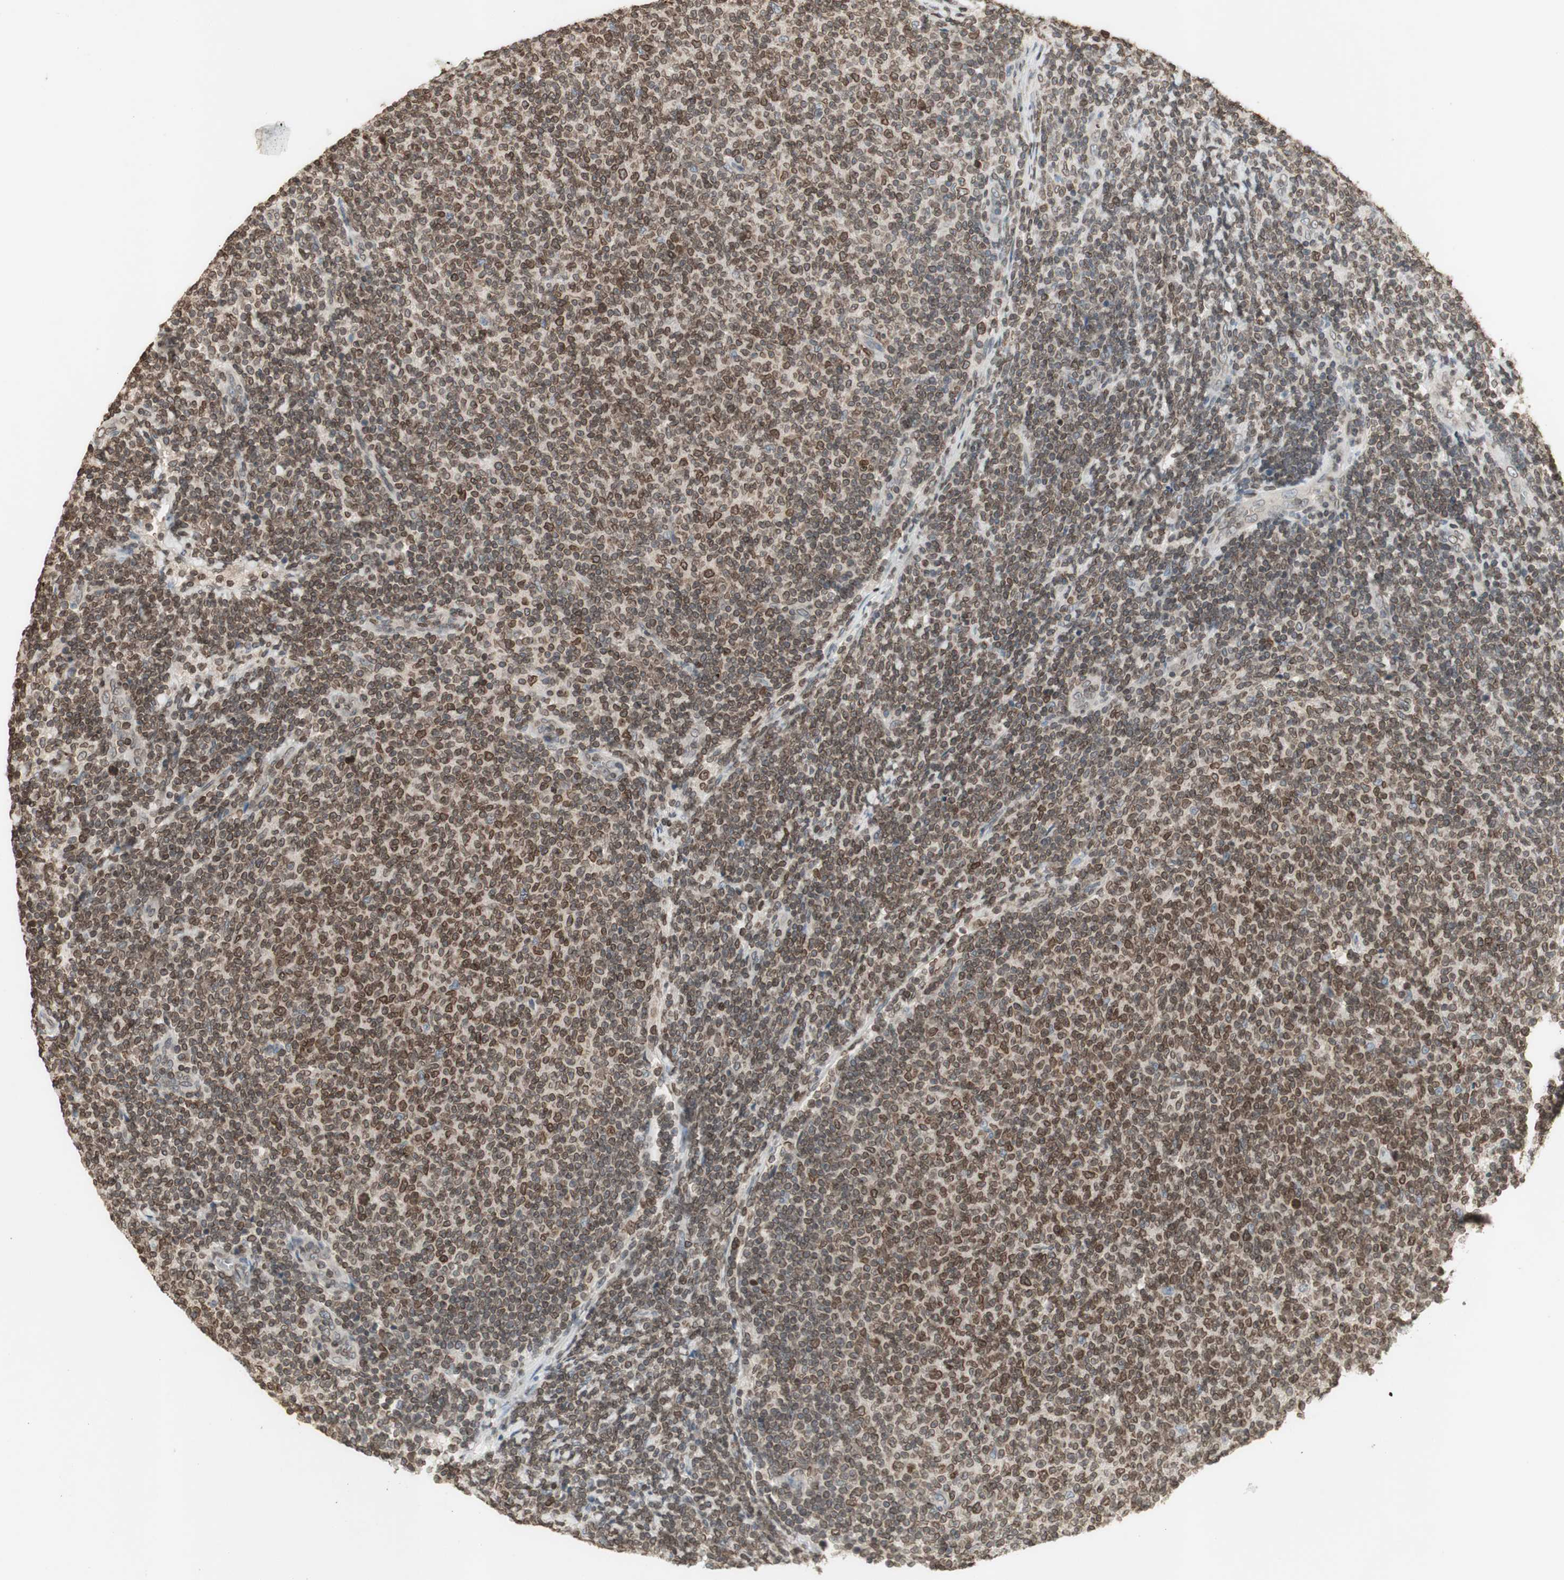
{"staining": {"intensity": "moderate", "quantity": "25%-75%", "location": "cytoplasmic/membranous,nuclear"}, "tissue": "lymphoma", "cell_type": "Tumor cells", "image_type": "cancer", "snomed": [{"axis": "morphology", "description": "Malignant lymphoma, non-Hodgkin's type, Low grade"}, {"axis": "topography", "description": "Lymph node"}], "caption": "Moderate cytoplasmic/membranous and nuclear positivity for a protein is present in about 25%-75% of tumor cells of lymphoma using immunohistochemistry.", "gene": "TMPO", "patient": {"sex": "male", "age": 66}}